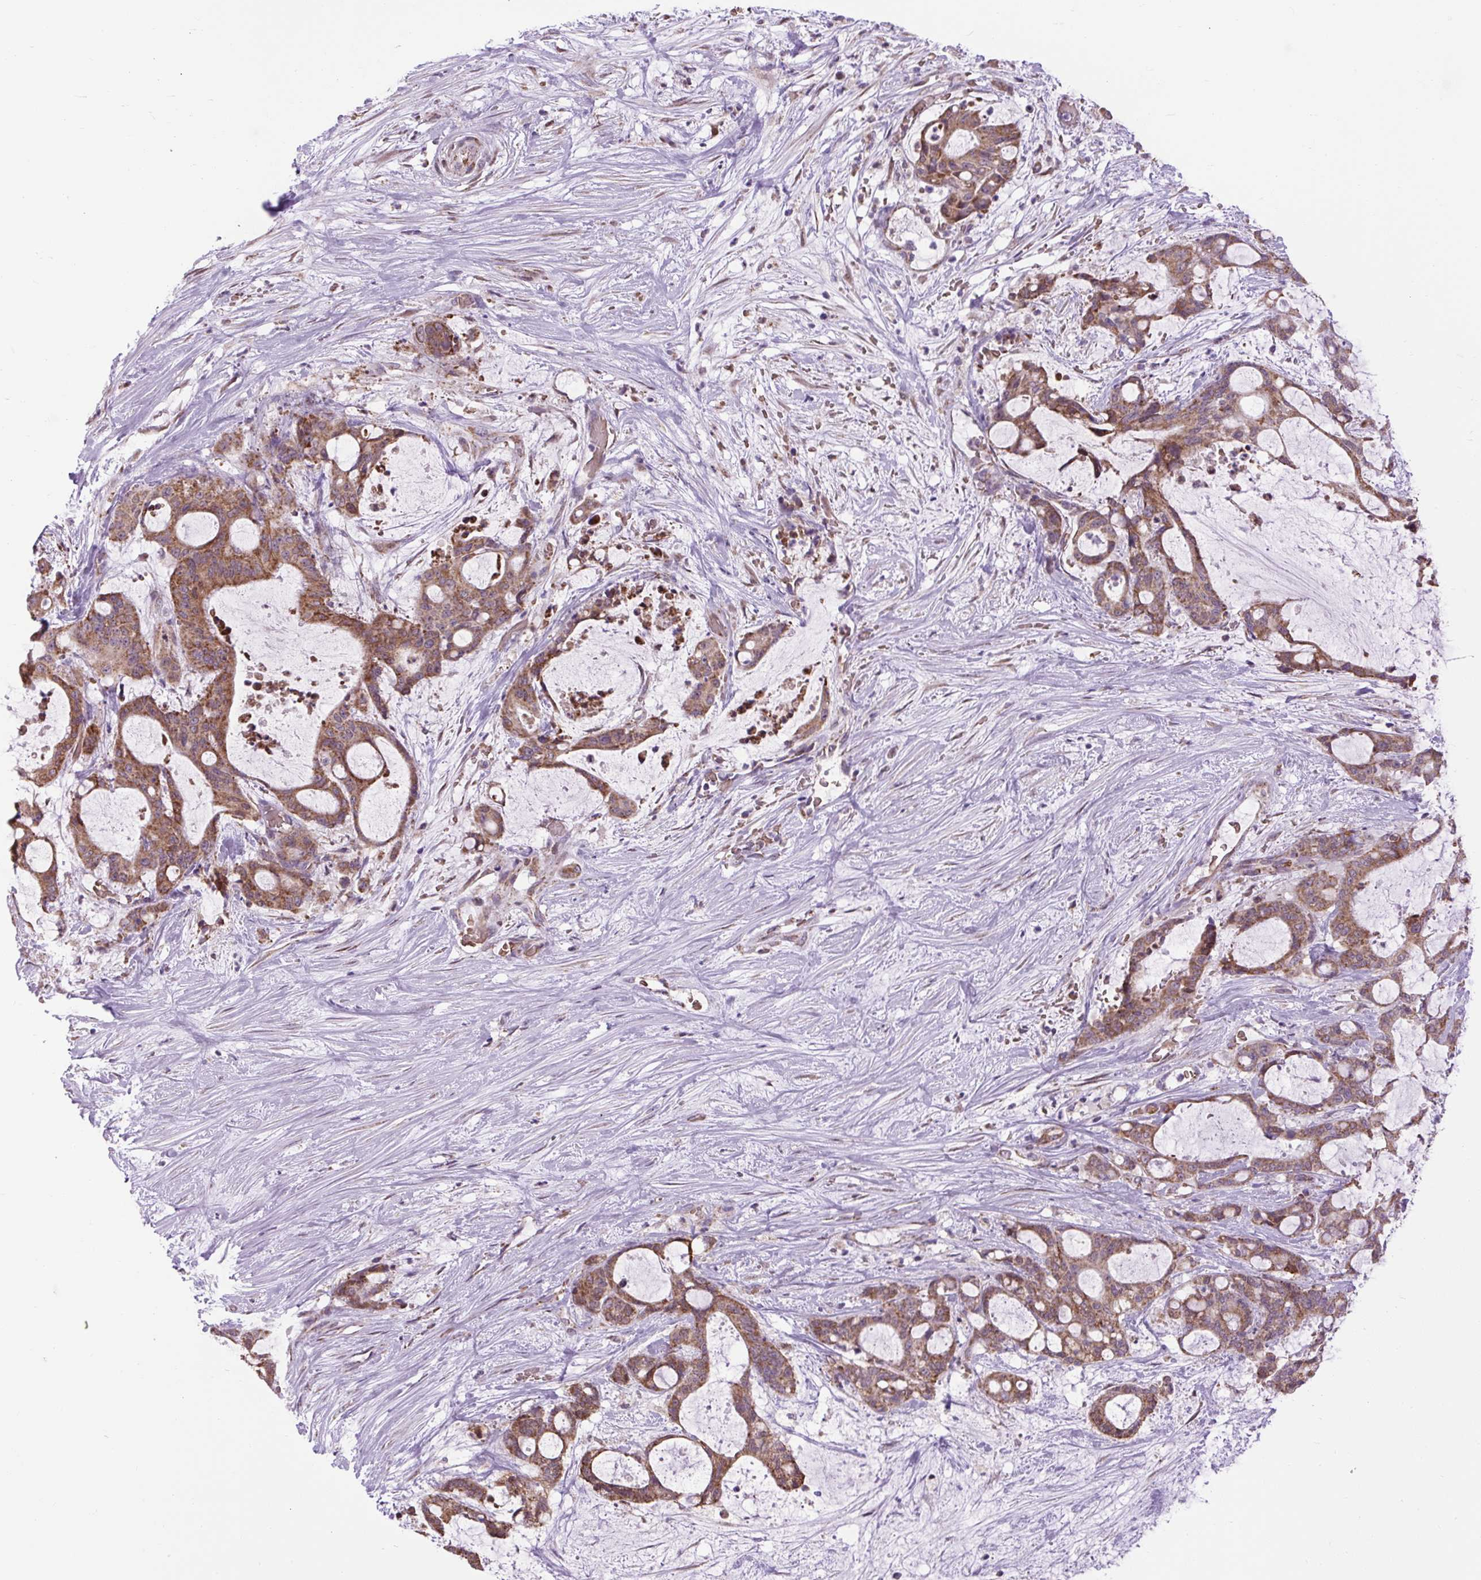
{"staining": {"intensity": "moderate", "quantity": ">75%", "location": "cytoplasmic/membranous"}, "tissue": "liver cancer", "cell_type": "Tumor cells", "image_type": "cancer", "snomed": [{"axis": "morphology", "description": "Normal tissue, NOS"}, {"axis": "morphology", "description": "Cholangiocarcinoma"}, {"axis": "topography", "description": "Liver"}, {"axis": "topography", "description": "Peripheral nerve tissue"}], "caption": "Immunohistochemical staining of liver cancer exhibits medium levels of moderate cytoplasmic/membranous protein expression in approximately >75% of tumor cells.", "gene": "SCO2", "patient": {"sex": "female", "age": 73}}